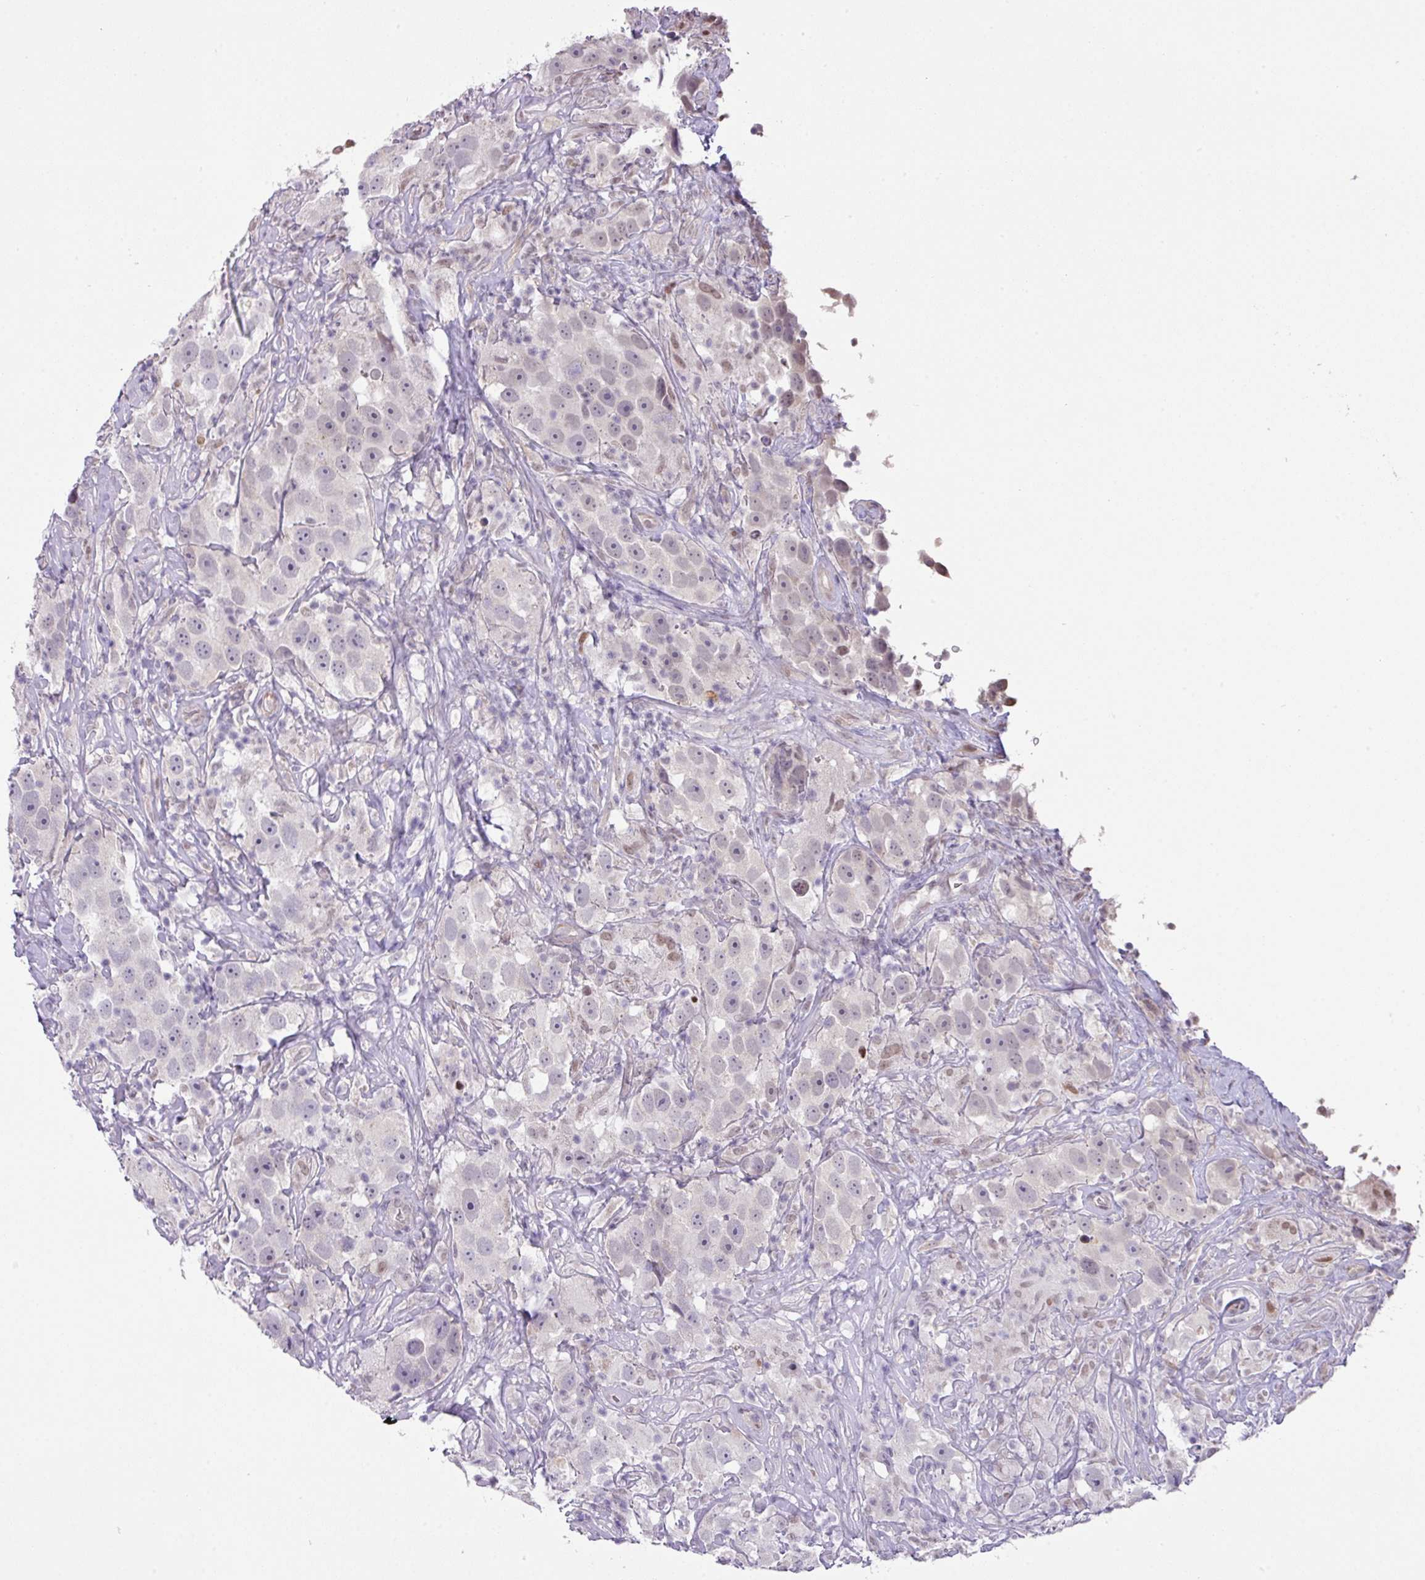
{"staining": {"intensity": "negative", "quantity": "none", "location": "none"}, "tissue": "testis cancer", "cell_type": "Tumor cells", "image_type": "cancer", "snomed": [{"axis": "morphology", "description": "Seminoma, NOS"}, {"axis": "topography", "description": "Testis"}], "caption": "High power microscopy histopathology image of an IHC histopathology image of seminoma (testis), revealing no significant staining in tumor cells.", "gene": "ANKRD13B", "patient": {"sex": "male", "age": 49}}